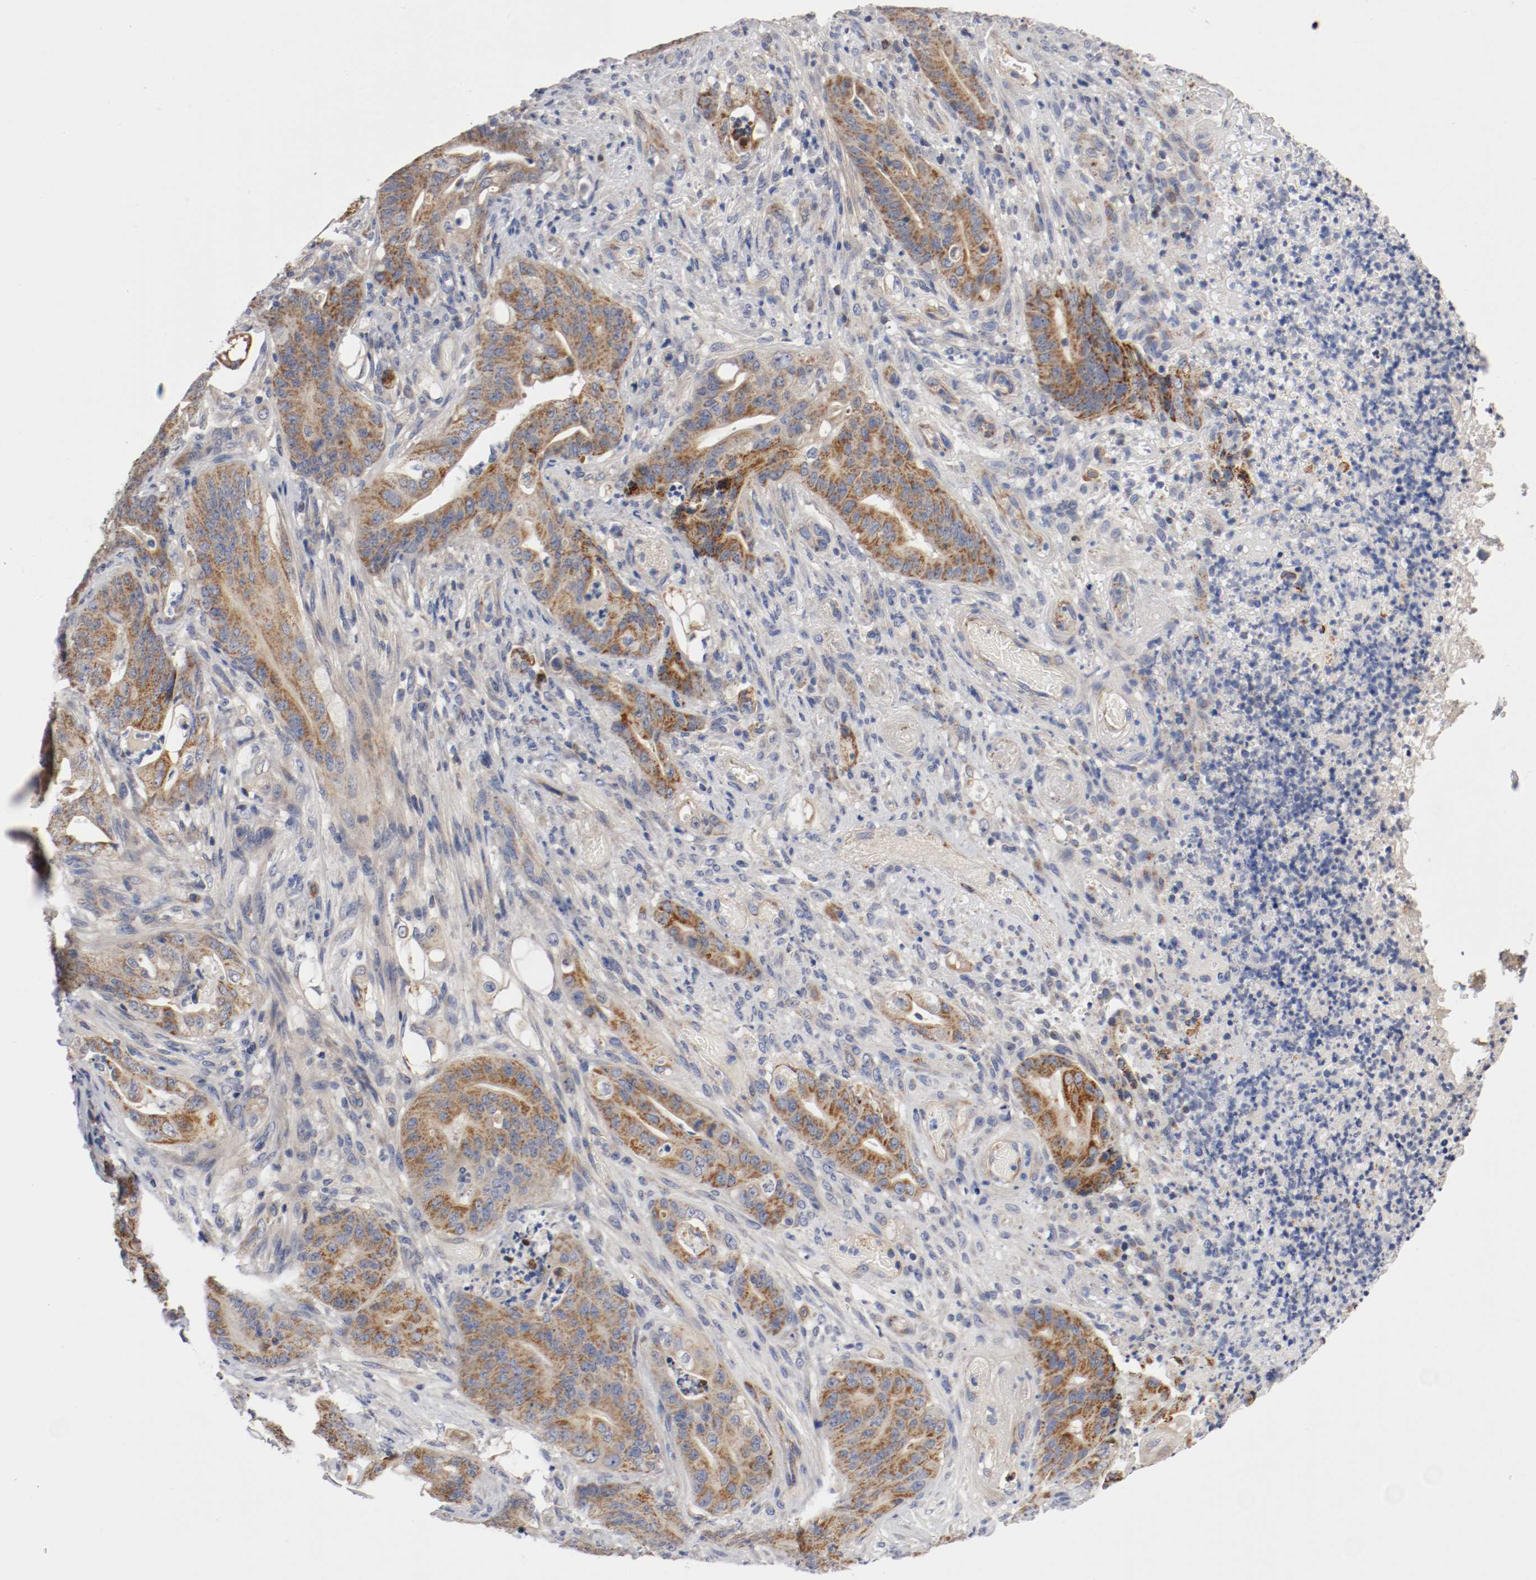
{"staining": {"intensity": "moderate", "quantity": ">75%", "location": "cytoplasmic/membranous"}, "tissue": "stomach cancer", "cell_type": "Tumor cells", "image_type": "cancer", "snomed": [{"axis": "morphology", "description": "Adenocarcinoma, NOS"}, {"axis": "topography", "description": "Stomach"}], "caption": "An immunohistochemistry (IHC) image of tumor tissue is shown. Protein staining in brown highlights moderate cytoplasmic/membranous positivity in stomach cancer within tumor cells.", "gene": "PCSK6", "patient": {"sex": "female", "age": 73}}